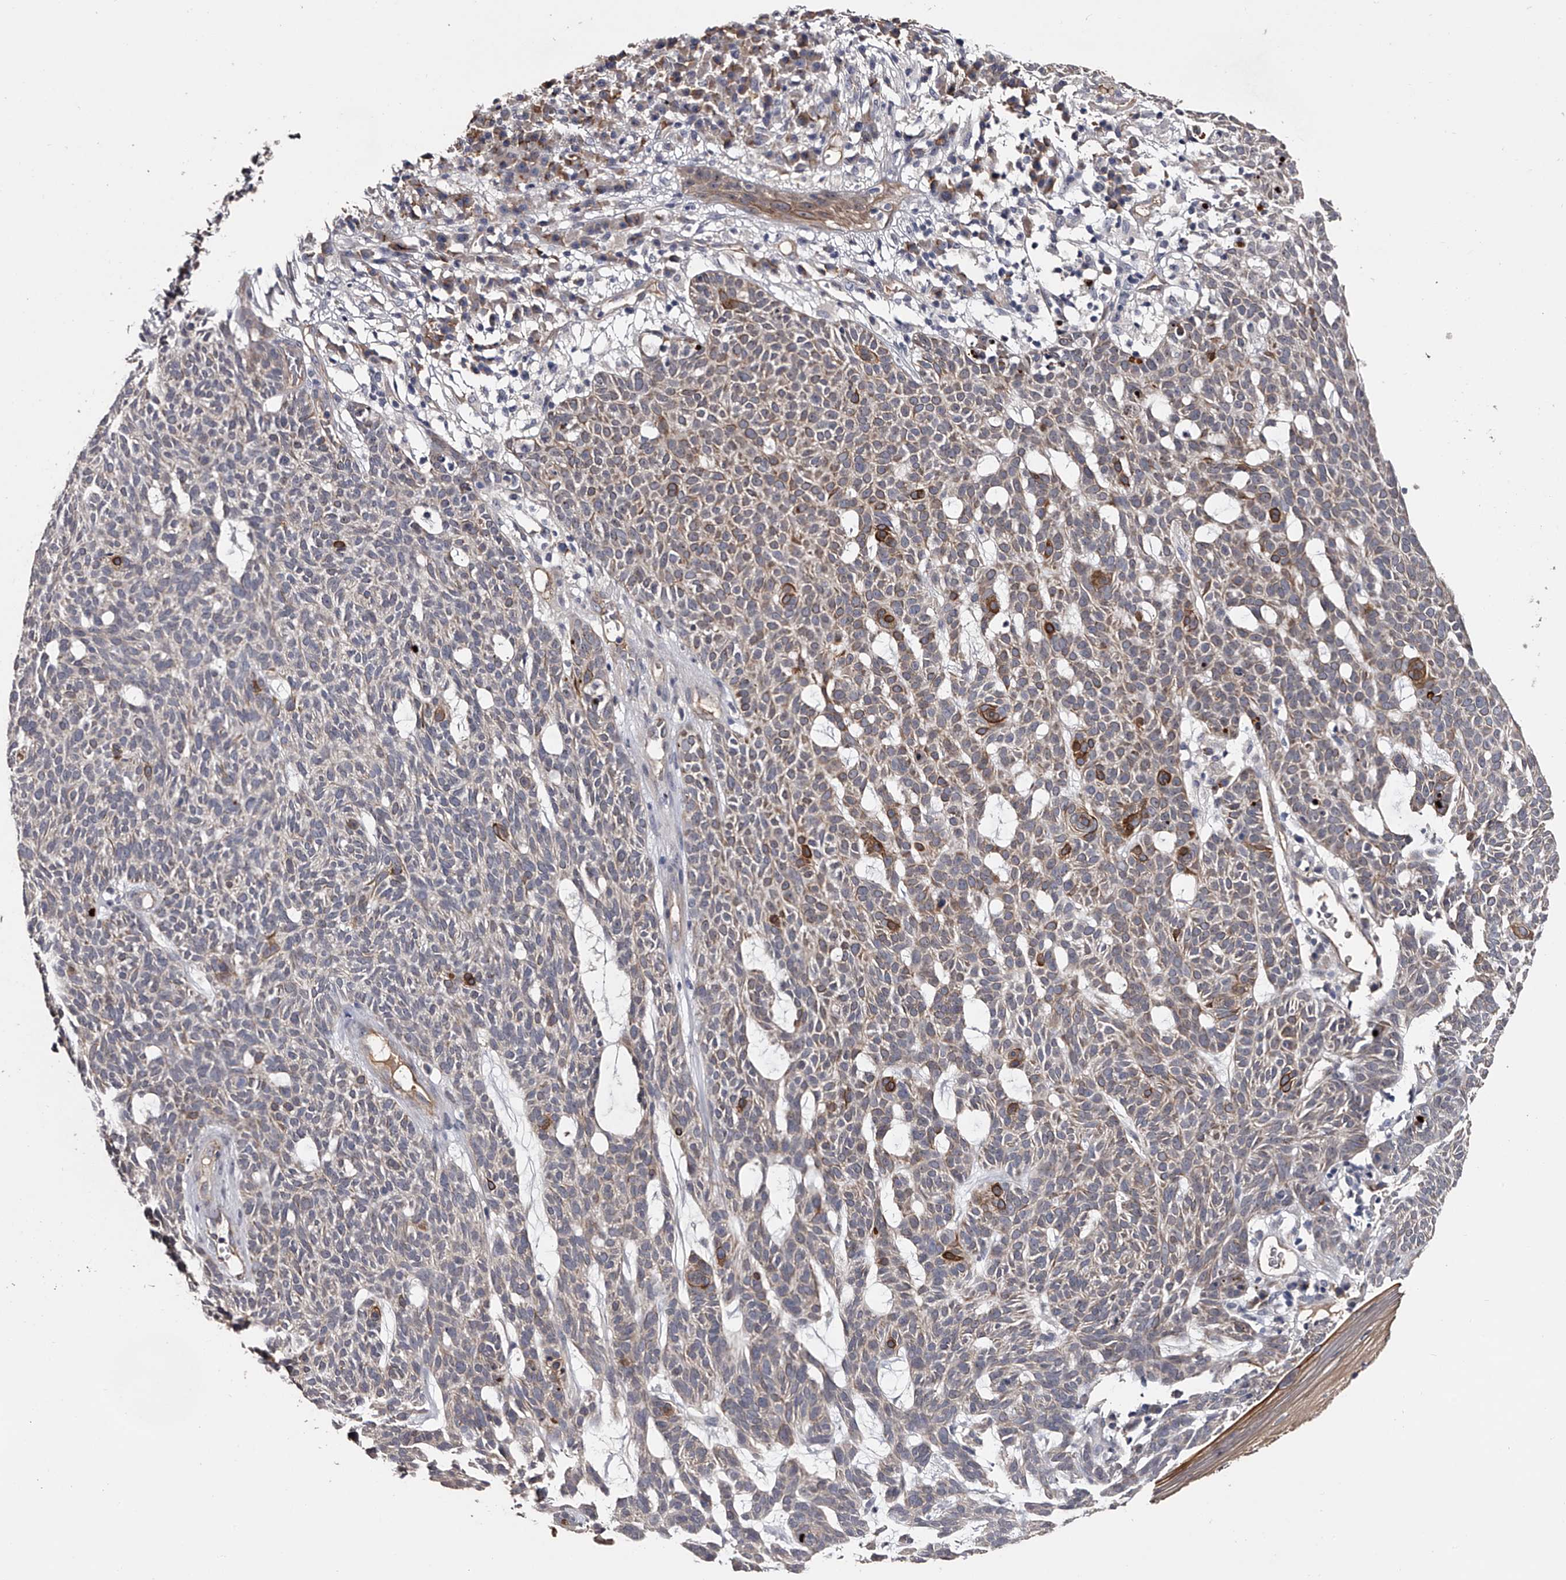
{"staining": {"intensity": "strong", "quantity": "<25%", "location": "cytoplasmic/membranous"}, "tissue": "skin cancer", "cell_type": "Tumor cells", "image_type": "cancer", "snomed": [{"axis": "morphology", "description": "Squamous cell carcinoma, NOS"}, {"axis": "topography", "description": "Skin"}], "caption": "Human skin cancer stained with a brown dye displays strong cytoplasmic/membranous positive positivity in approximately <25% of tumor cells.", "gene": "MDN1", "patient": {"sex": "female", "age": 90}}